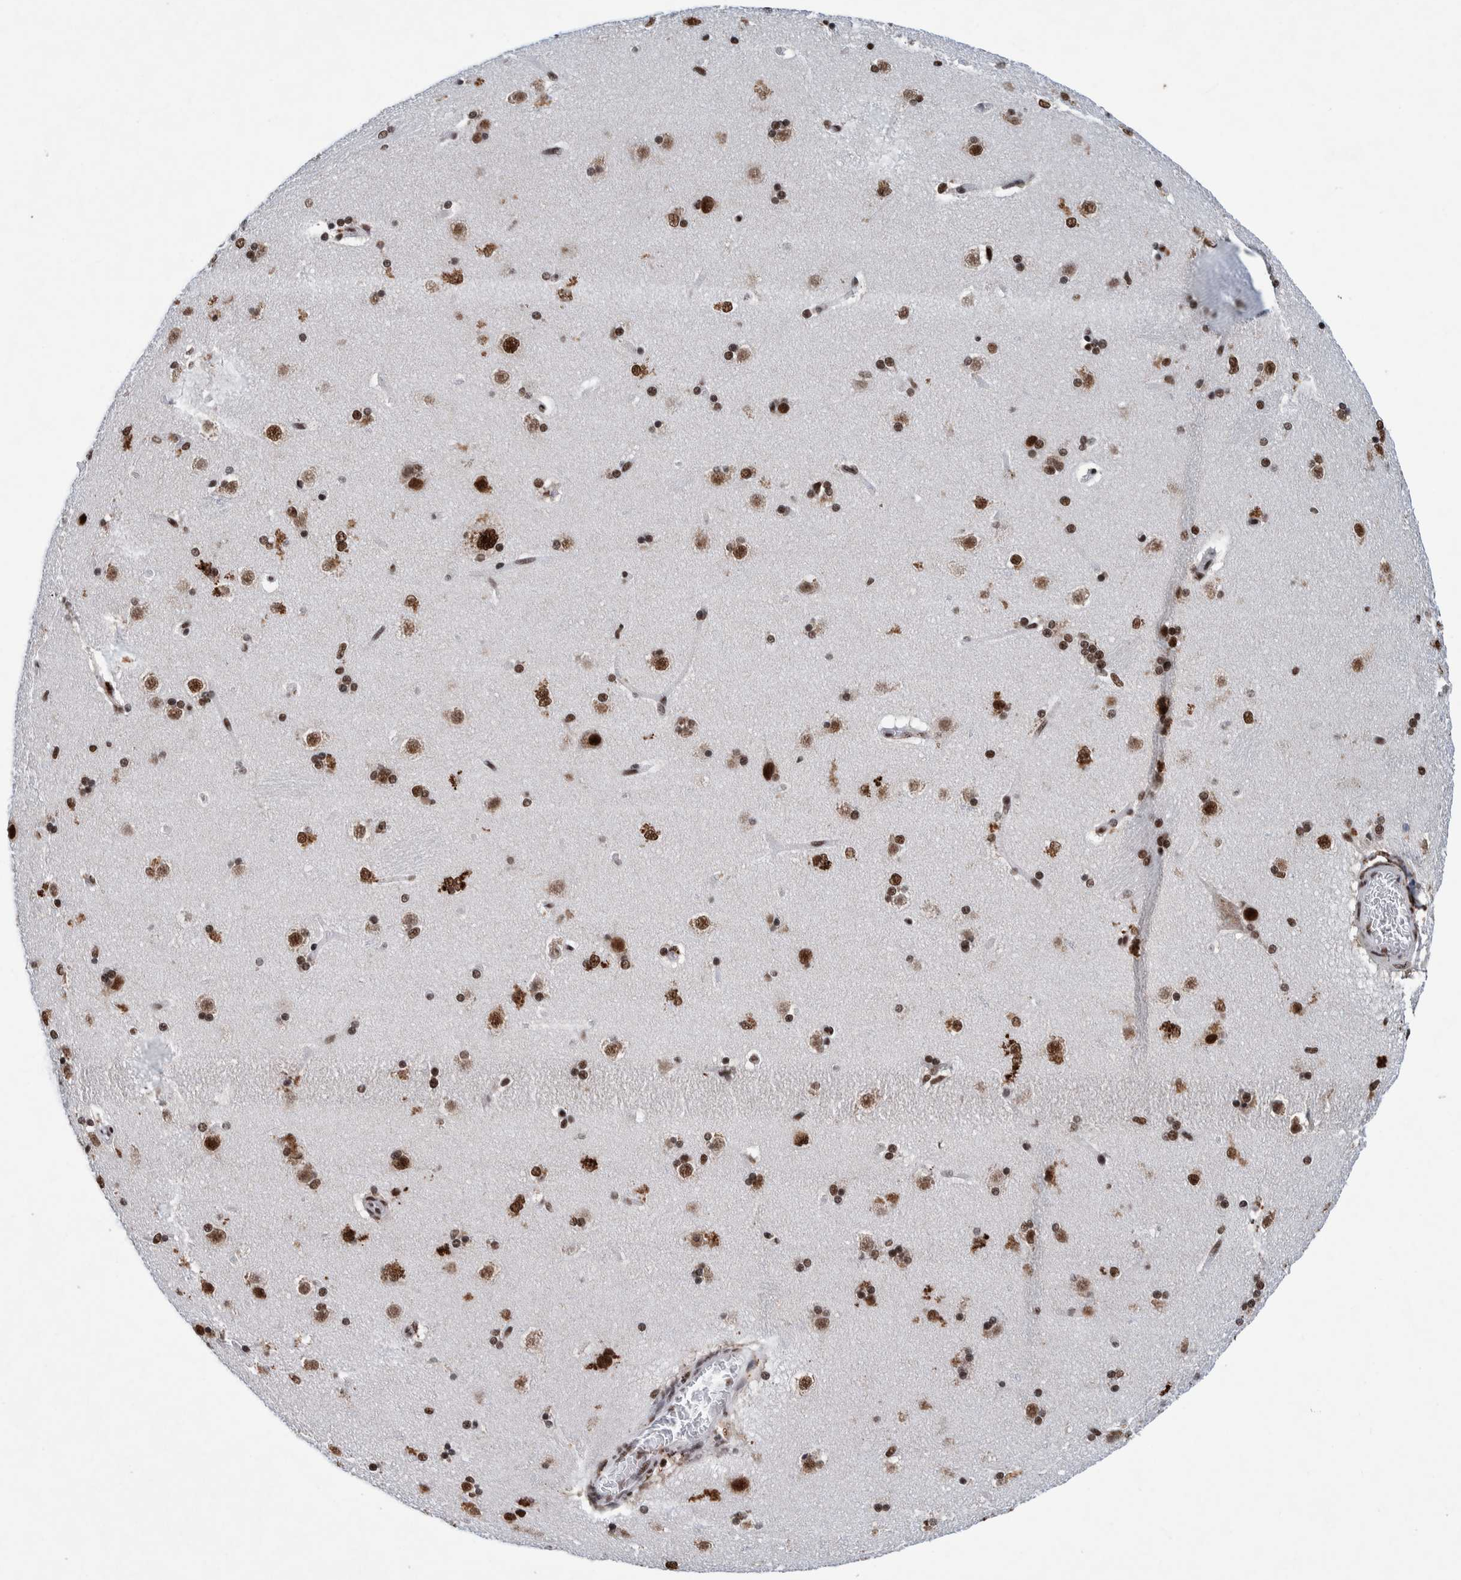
{"staining": {"intensity": "strong", "quantity": ">75%", "location": "nuclear"}, "tissue": "caudate", "cell_type": "Glial cells", "image_type": "normal", "snomed": [{"axis": "morphology", "description": "Normal tissue, NOS"}, {"axis": "topography", "description": "Lateral ventricle wall"}], "caption": "The image demonstrates immunohistochemical staining of benign caudate. There is strong nuclear expression is appreciated in approximately >75% of glial cells.", "gene": "TAF10", "patient": {"sex": "female", "age": 19}}